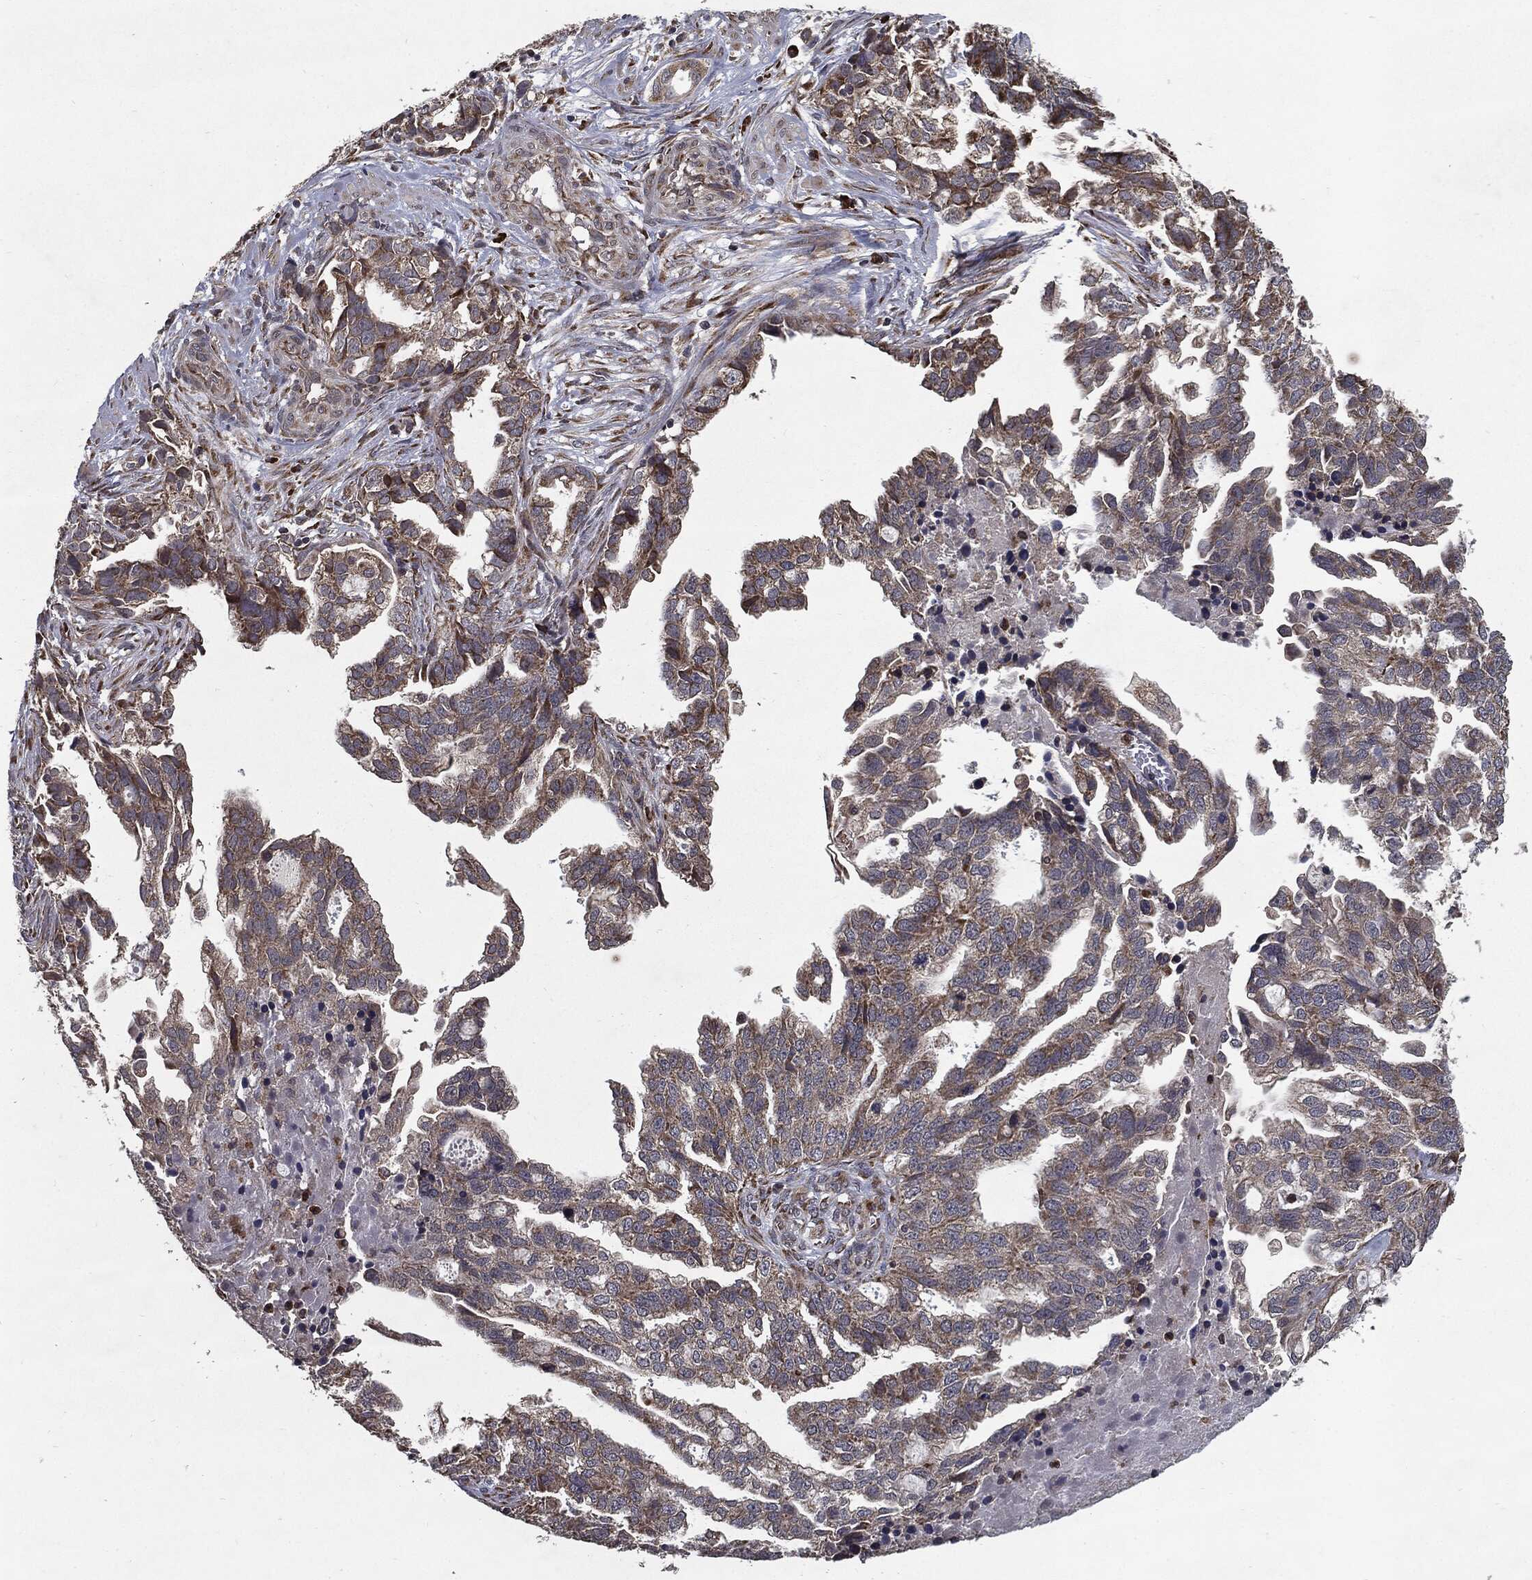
{"staining": {"intensity": "moderate", "quantity": "25%-75%", "location": "cytoplasmic/membranous"}, "tissue": "ovarian cancer", "cell_type": "Tumor cells", "image_type": "cancer", "snomed": [{"axis": "morphology", "description": "Cystadenocarcinoma, serous, NOS"}, {"axis": "topography", "description": "Ovary"}], "caption": "High-power microscopy captured an immunohistochemistry (IHC) histopathology image of serous cystadenocarcinoma (ovarian), revealing moderate cytoplasmic/membranous staining in about 25%-75% of tumor cells.", "gene": "HDAC5", "patient": {"sex": "female", "age": 51}}